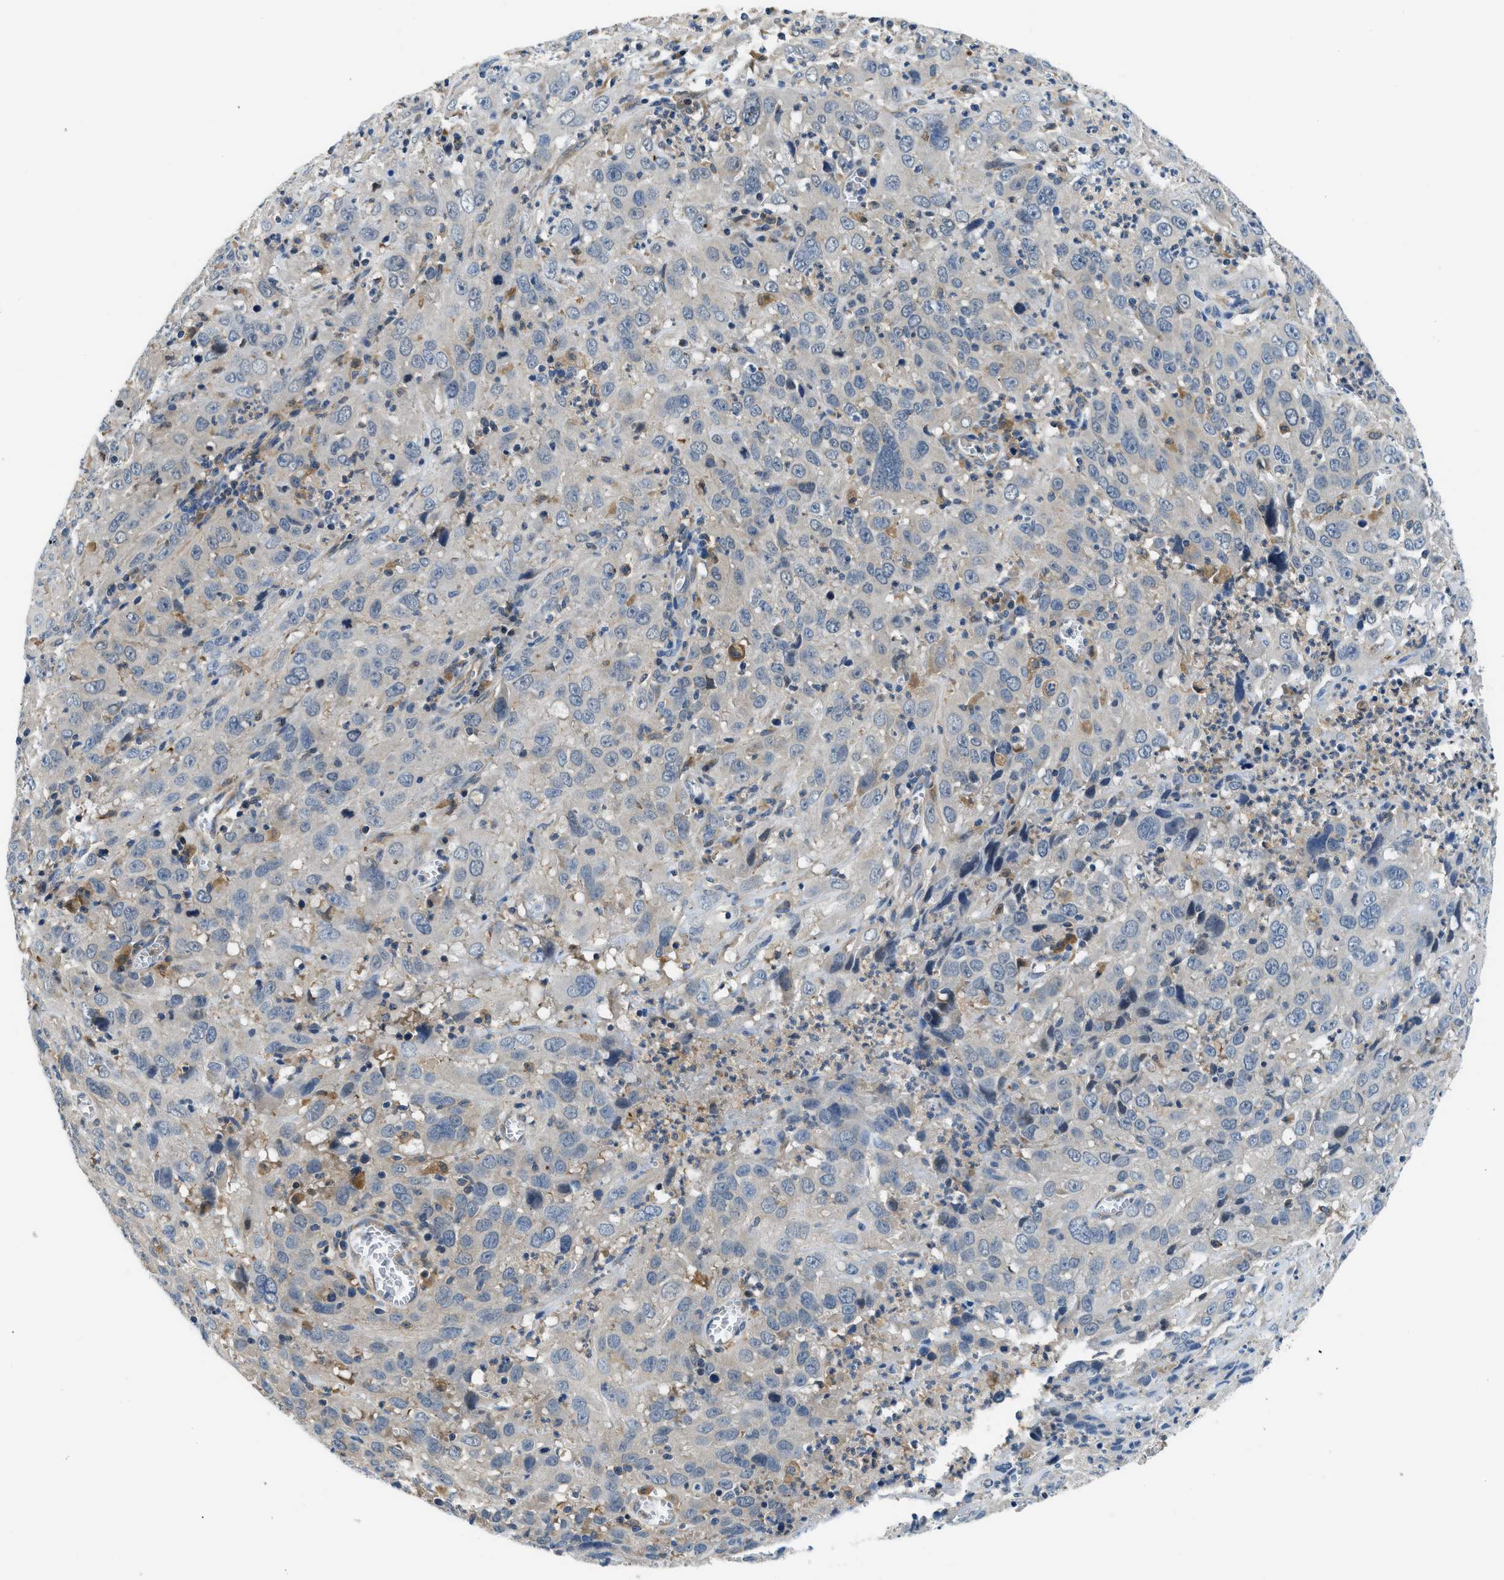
{"staining": {"intensity": "negative", "quantity": "none", "location": "none"}, "tissue": "cervical cancer", "cell_type": "Tumor cells", "image_type": "cancer", "snomed": [{"axis": "morphology", "description": "Squamous cell carcinoma, NOS"}, {"axis": "topography", "description": "Cervix"}], "caption": "There is no significant expression in tumor cells of squamous cell carcinoma (cervical).", "gene": "LPIN2", "patient": {"sex": "female", "age": 32}}